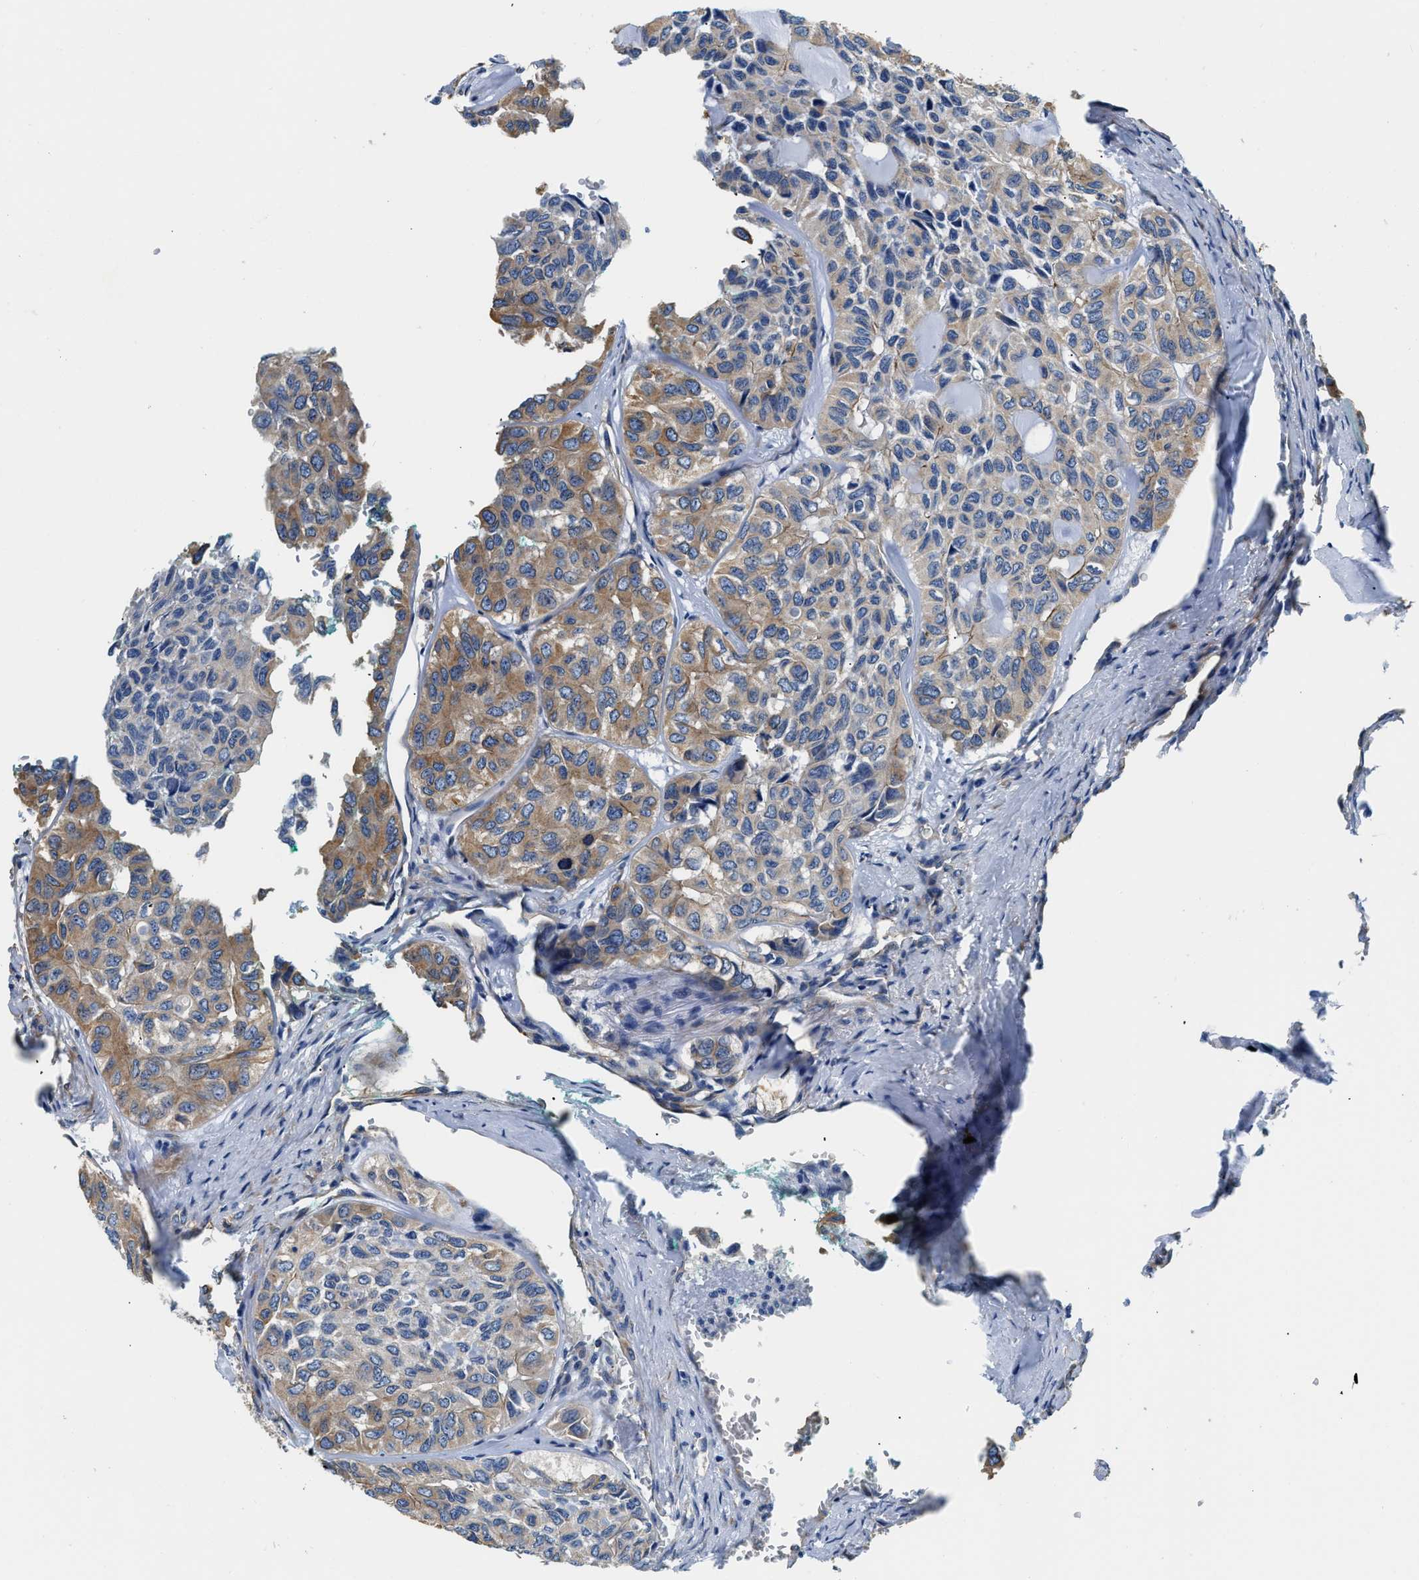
{"staining": {"intensity": "moderate", "quantity": "25%-75%", "location": "cytoplasmic/membranous"}, "tissue": "head and neck cancer", "cell_type": "Tumor cells", "image_type": "cancer", "snomed": [{"axis": "morphology", "description": "Adenocarcinoma, NOS"}, {"axis": "topography", "description": "Salivary gland, NOS"}, {"axis": "topography", "description": "Head-Neck"}], "caption": "Immunohistochemistry (DAB) staining of head and neck cancer exhibits moderate cytoplasmic/membranous protein staining in approximately 25%-75% of tumor cells. (brown staining indicates protein expression, while blue staining denotes nuclei).", "gene": "CSDE1", "patient": {"sex": "female", "age": 76}}